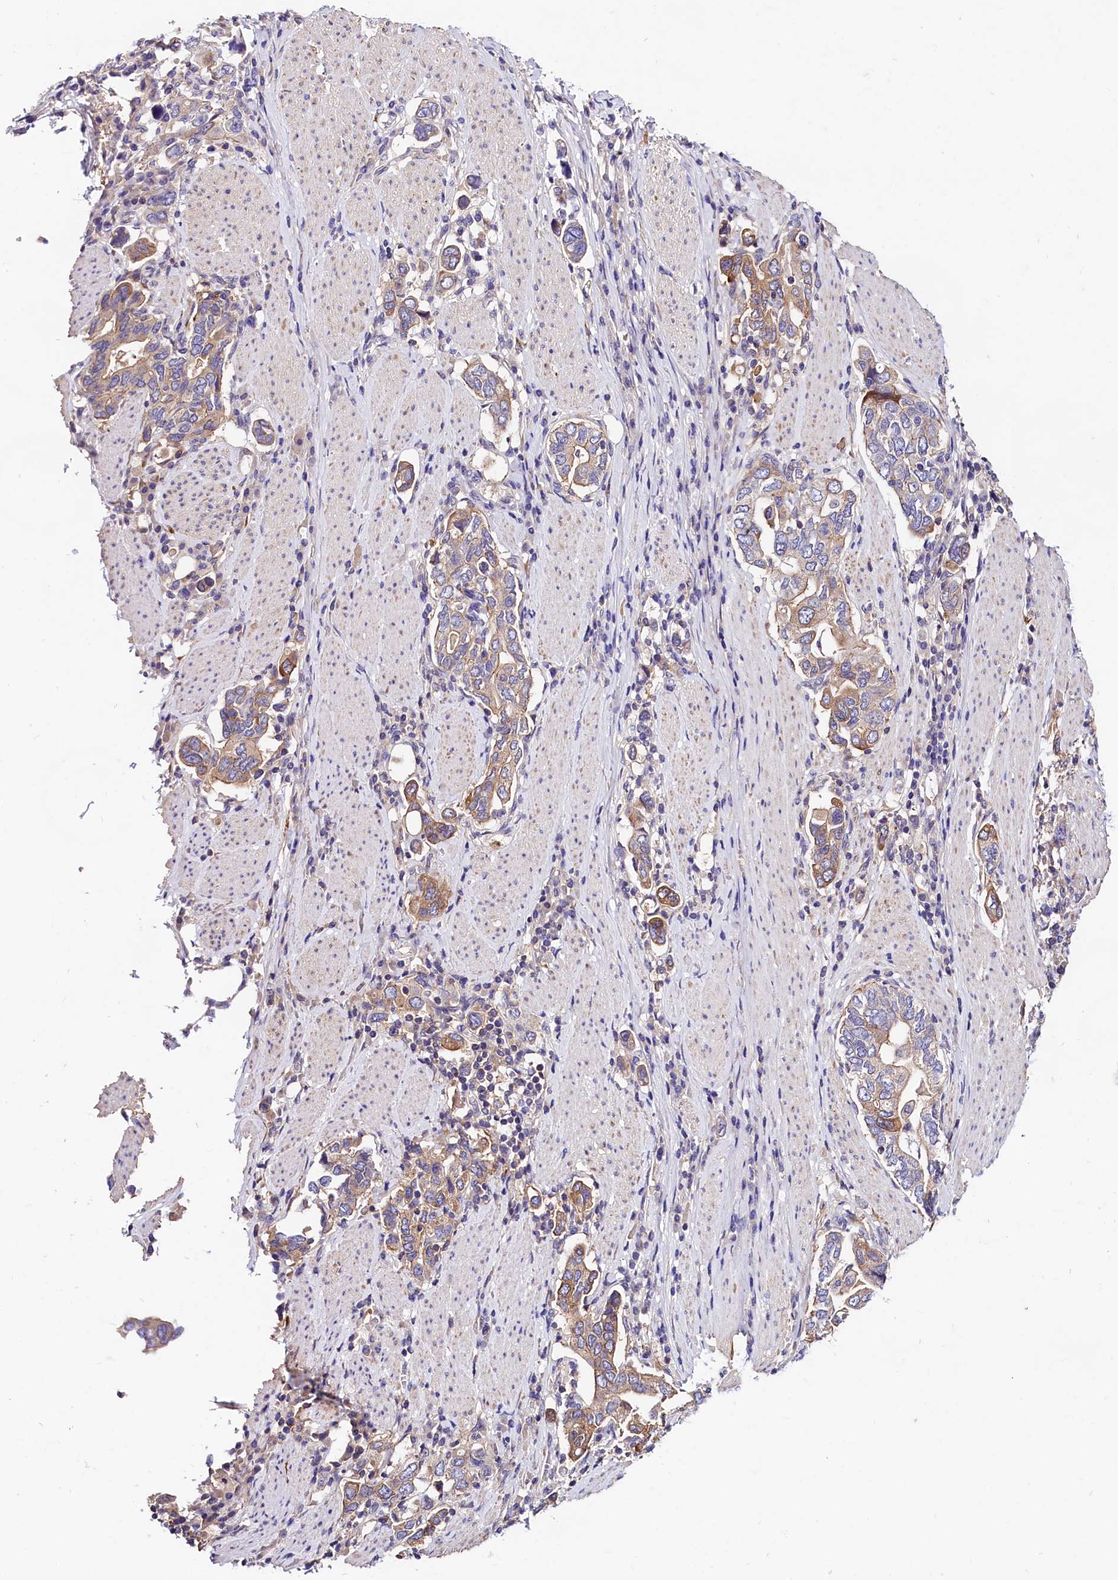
{"staining": {"intensity": "moderate", "quantity": "25%-75%", "location": "cytoplasmic/membranous"}, "tissue": "stomach cancer", "cell_type": "Tumor cells", "image_type": "cancer", "snomed": [{"axis": "morphology", "description": "Adenocarcinoma, NOS"}, {"axis": "topography", "description": "Stomach, upper"}, {"axis": "topography", "description": "Stomach"}], "caption": "Tumor cells exhibit moderate cytoplasmic/membranous positivity in approximately 25%-75% of cells in adenocarcinoma (stomach). The protein of interest is stained brown, and the nuclei are stained in blue (DAB (3,3'-diaminobenzidine) IHC with brightfield microscopy, high magnification).", "gene": "OAS3", "patient": {"sex": "male", "age": 62}}